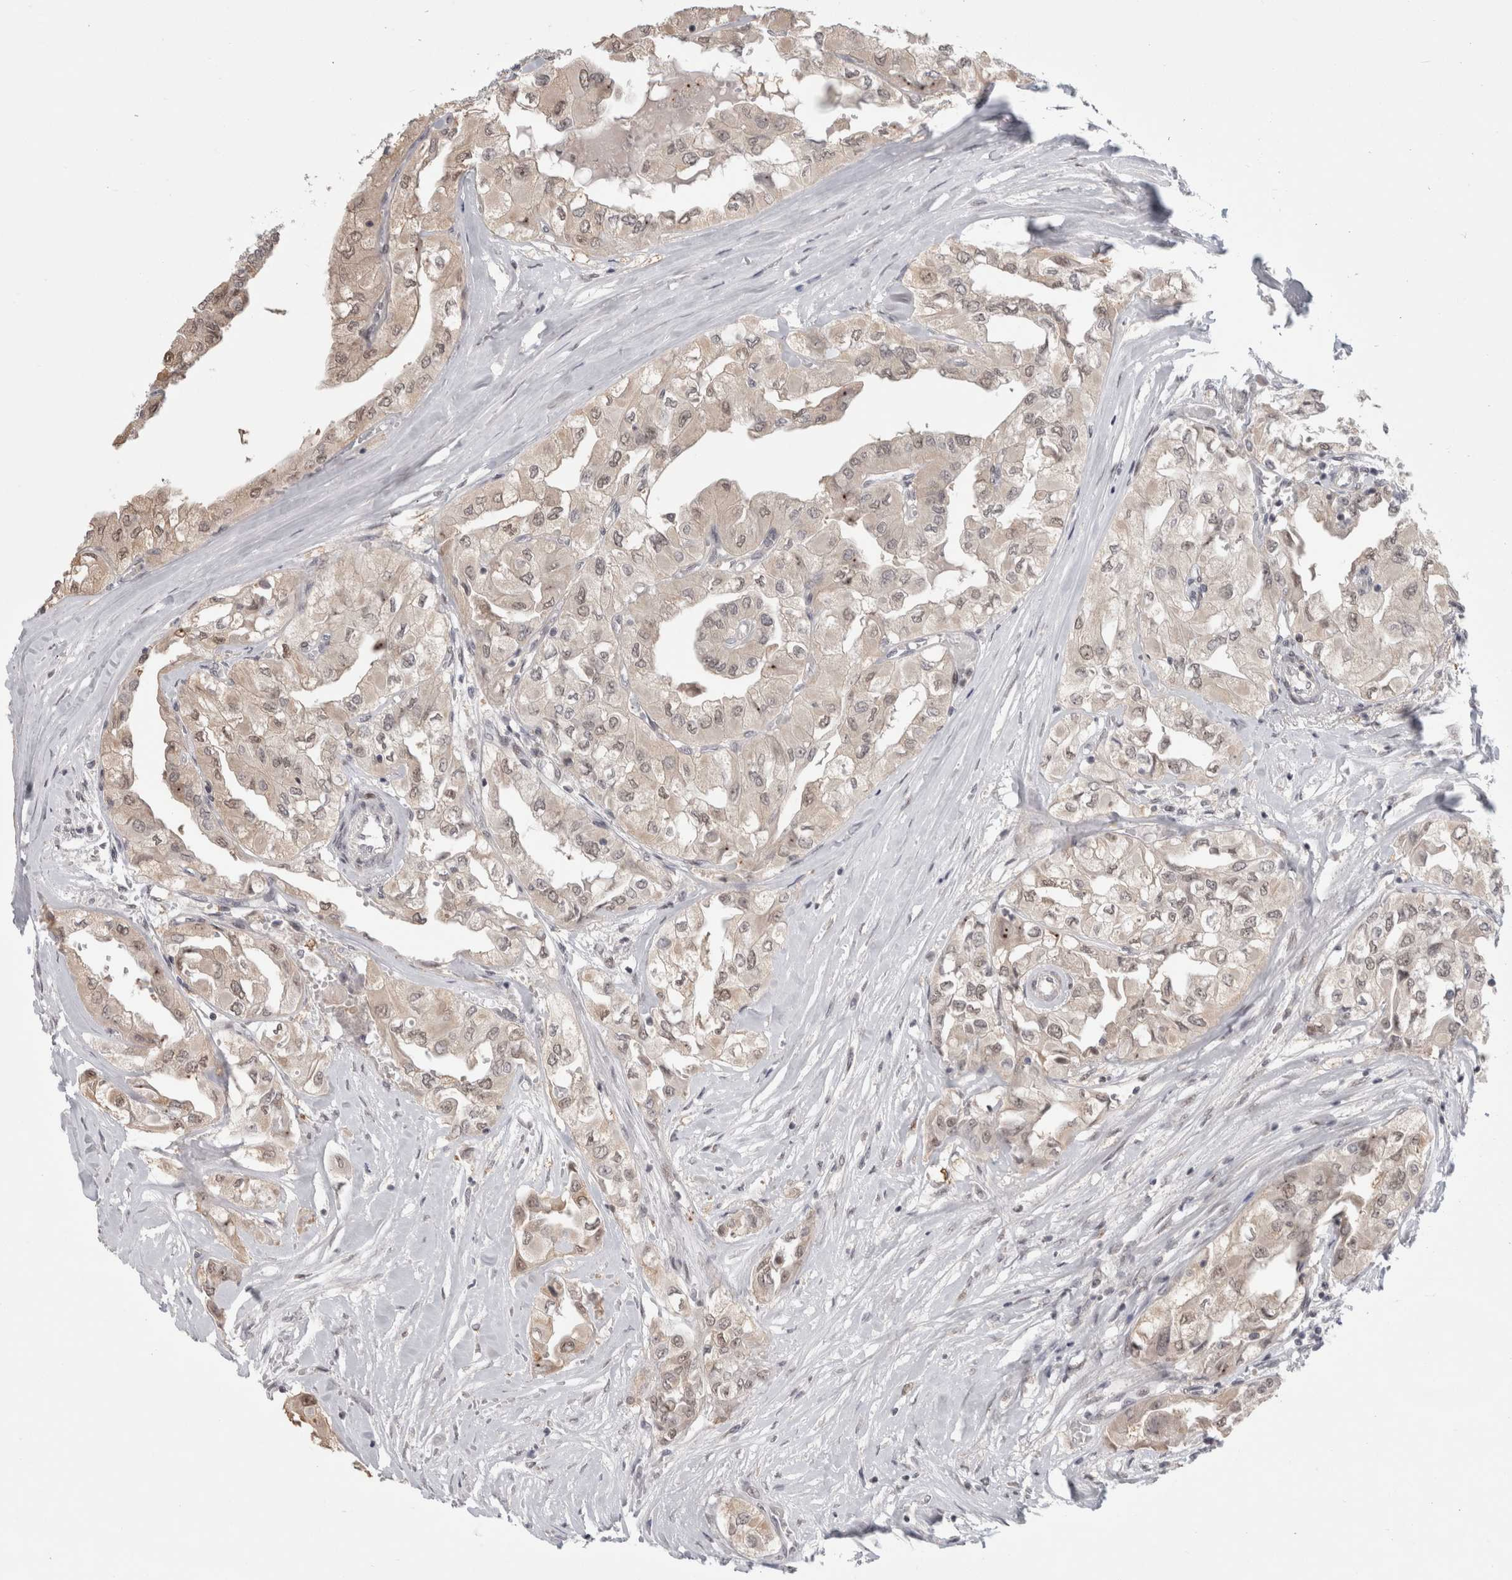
{"staining": {"intensity": "weak", "quantity": "<25%", "location": "cytoplasmic/membranous,nuclear"}, "tissue": "thyroid cancer", "cell_type": "Tumor cells", "image_type": "cancer", "snomed": [{"axis": "morphology", "description": "Papillary adenocarcinoma, NOS"}, {"axis": "topography", "description": "Thyroid gland"}], "caption": "Histopathology image shows no protein positivity in tumor cells of thyroid cancer (papillary adenocarcinoma) tissue.", "gene": "SENP6", "patient": {"sex": "female", "age": 59}}